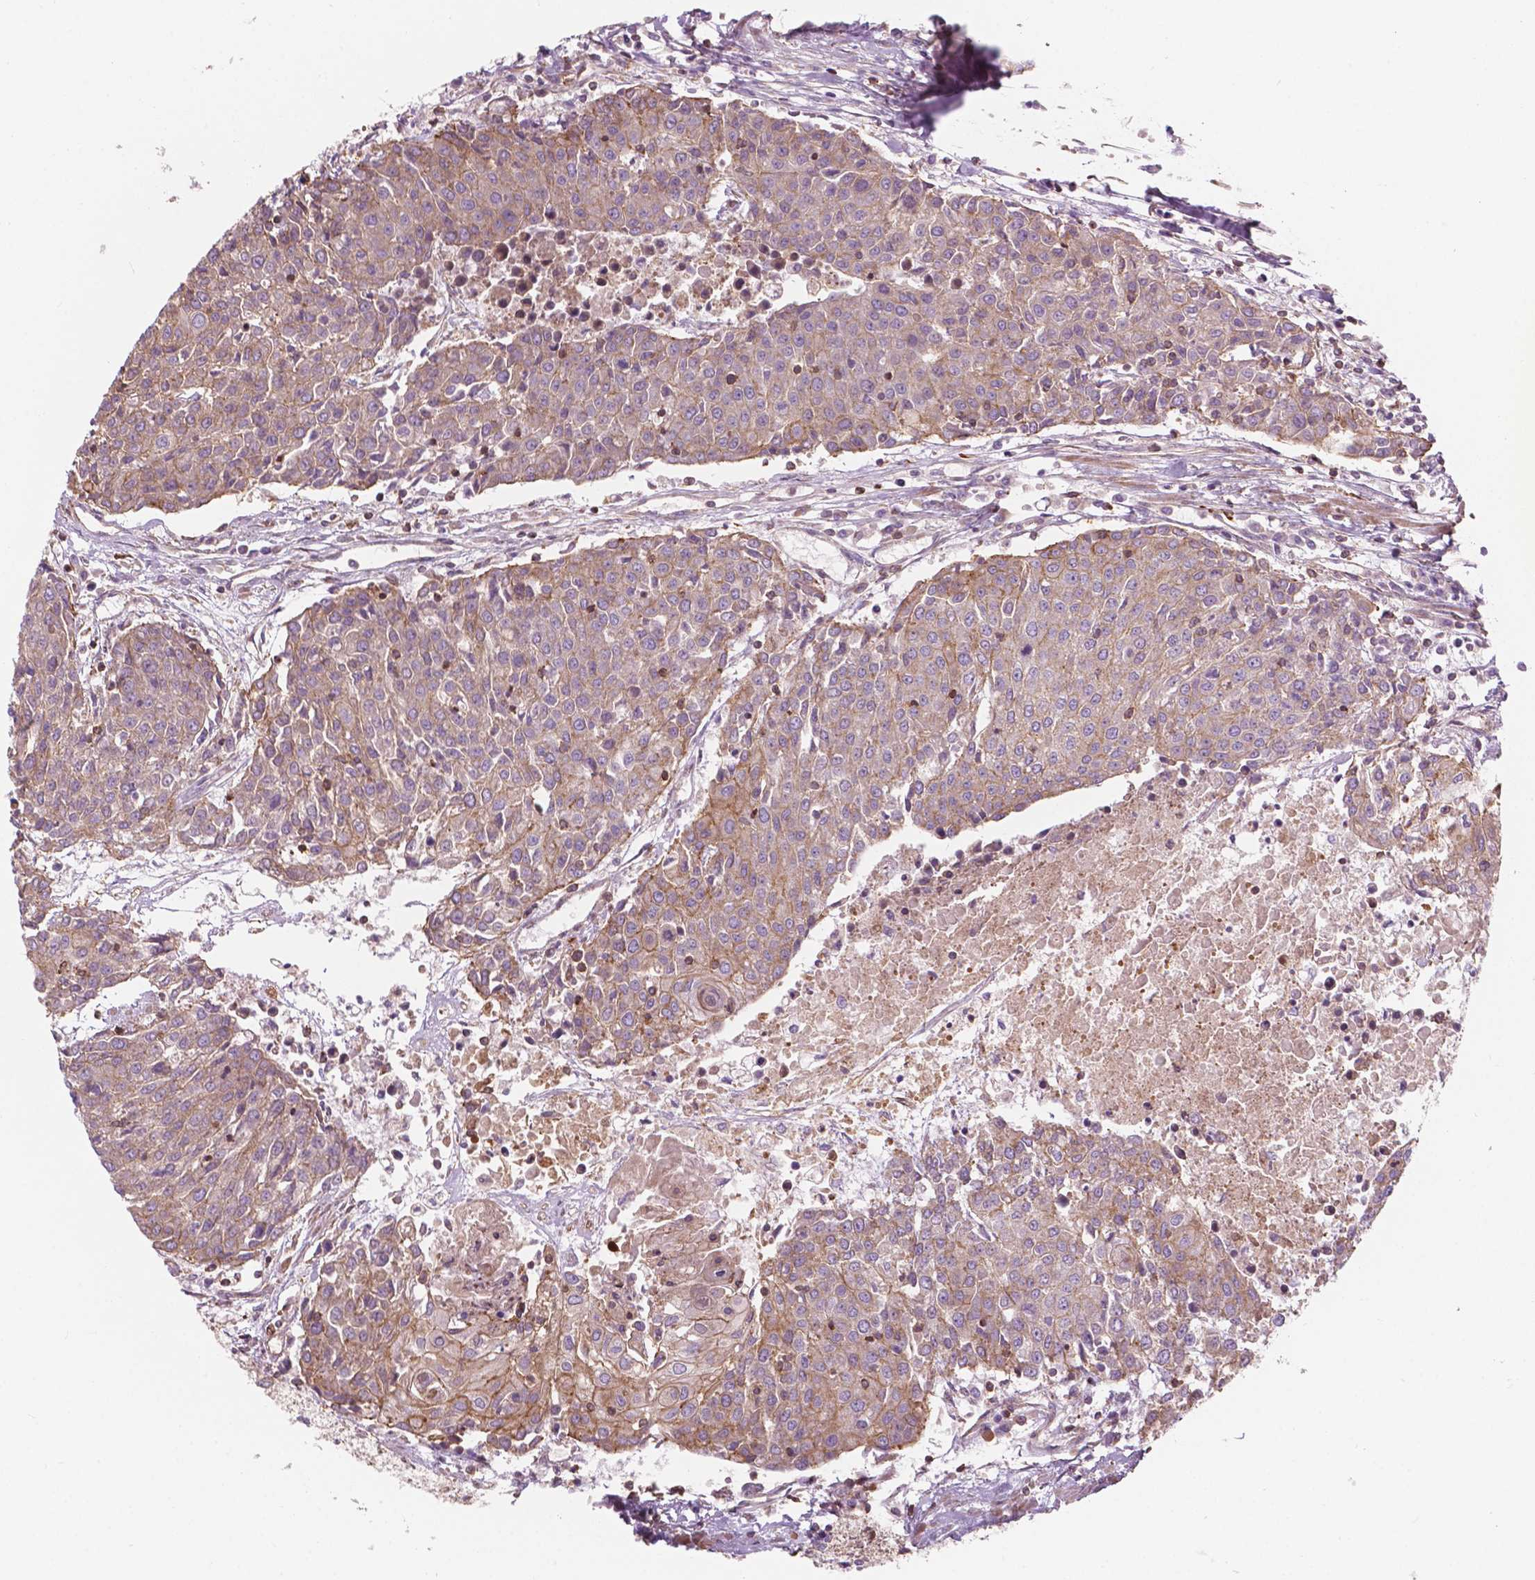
{"staining": {"intensity": "moderate", "quantity": "<25%", "location": "cytoplasmic/membranous"}, "tissue": "urothelial cancer", "cell_type": "Tumor cells", "image_type": "cancer", "snomed": [{"axis": "morphology", "description": "Urothelial carcinoma, High grade"}, {"axis": "topography", "description": "Urinary bladder"}], "caption": "The histopathology image demonstrates a brown stain indicating the presence of a protein in the cytoplasmic/membranous of tumor cells in urothelial cancer.", "gene": "SURF4", "patient": {"sex": "female", "age": 85}}